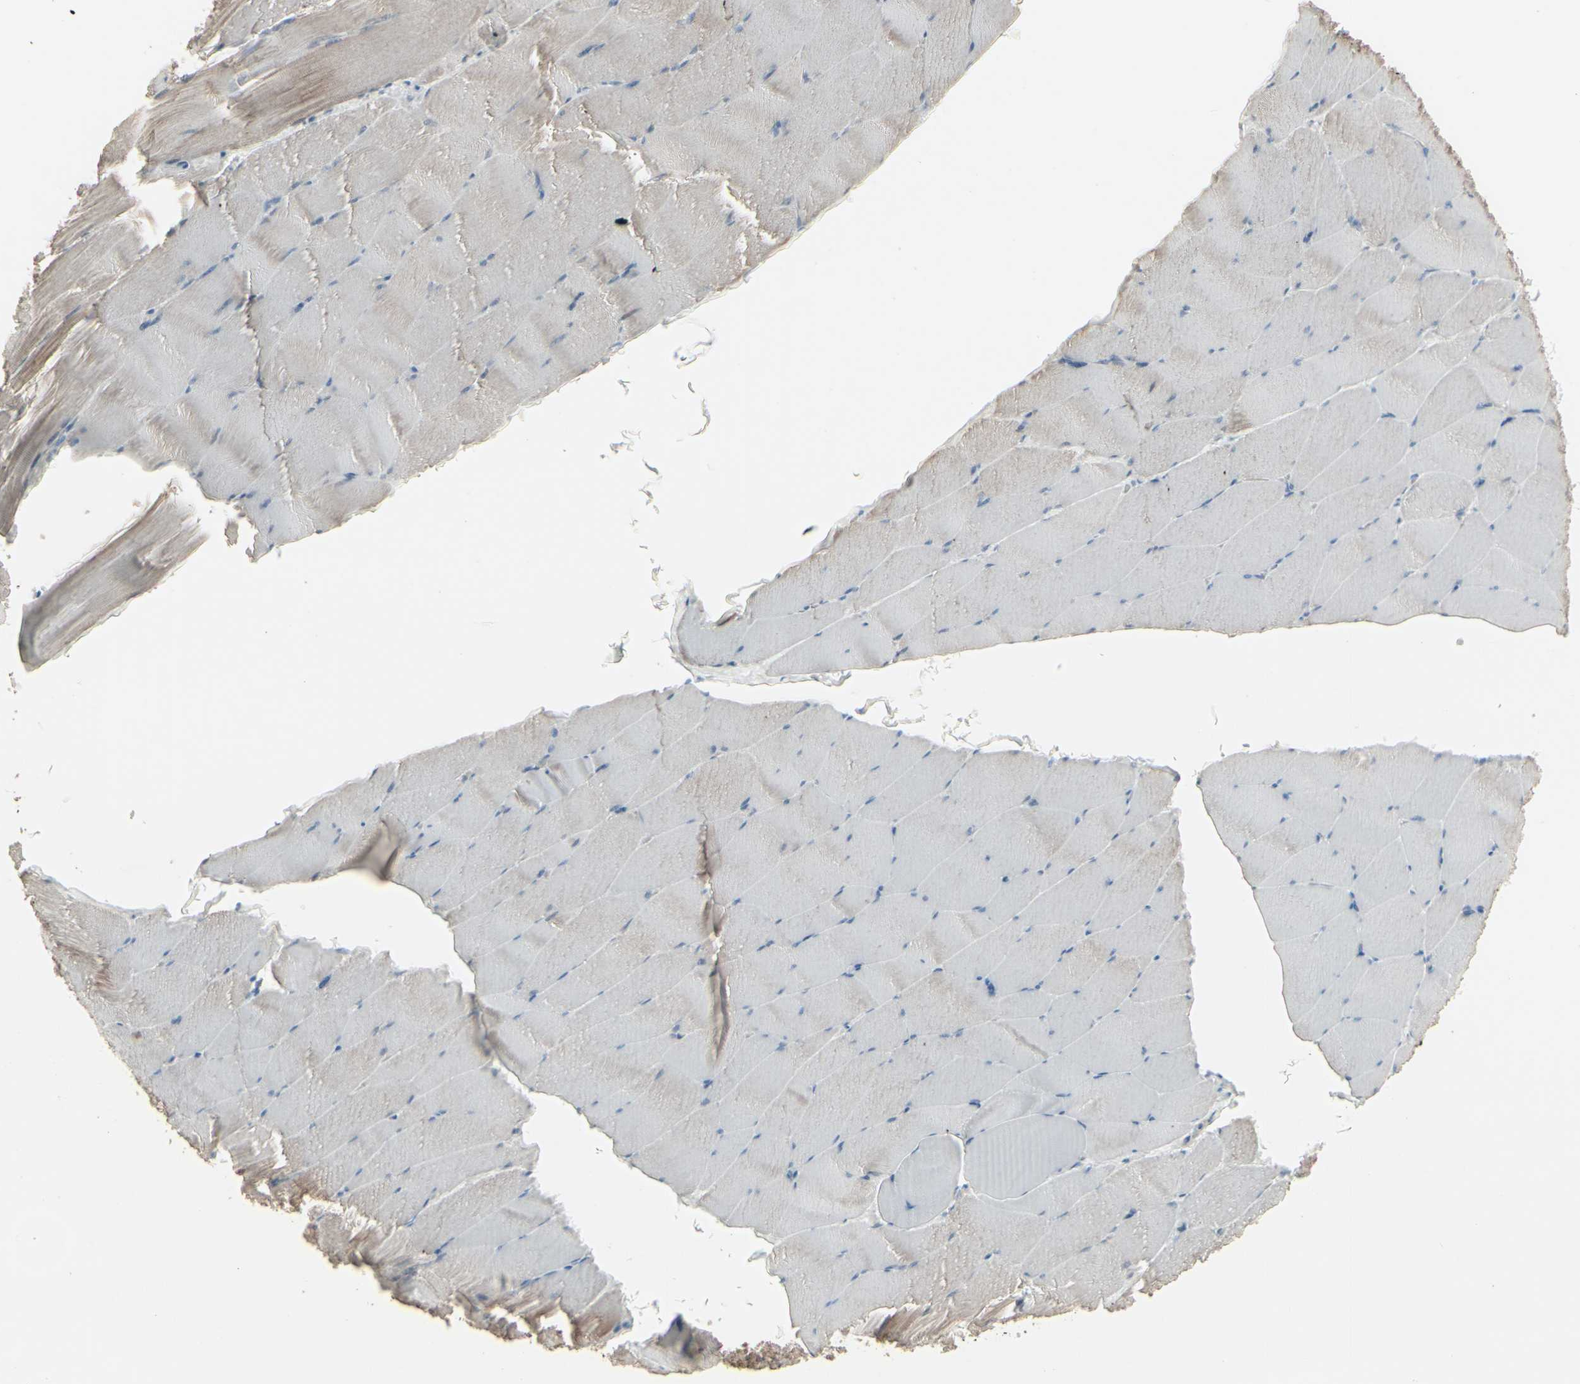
{"staining": {"intensity": "moderate", "quantity": "25%-75%", "location": "cytoplasmic/membranous"}, "tissue": "skeletal muscle", "cell_type": "Myocytes", "image_type": "normal", "snomed": [{"axis": "morphology", "description": "Normal tissue, NOS"}, {"axis": "topography", "description": "Skeletal muscle"}], "caption": "Immunohistochemistry (DAB) staining of unremarkable skeletal muscle demonstrates moderate cytoplasmic/membranous protein staining in about 25%-75% of myocytes.", "gene": "SAMSN1", "patient": {"sex": "male", "age": 62}}